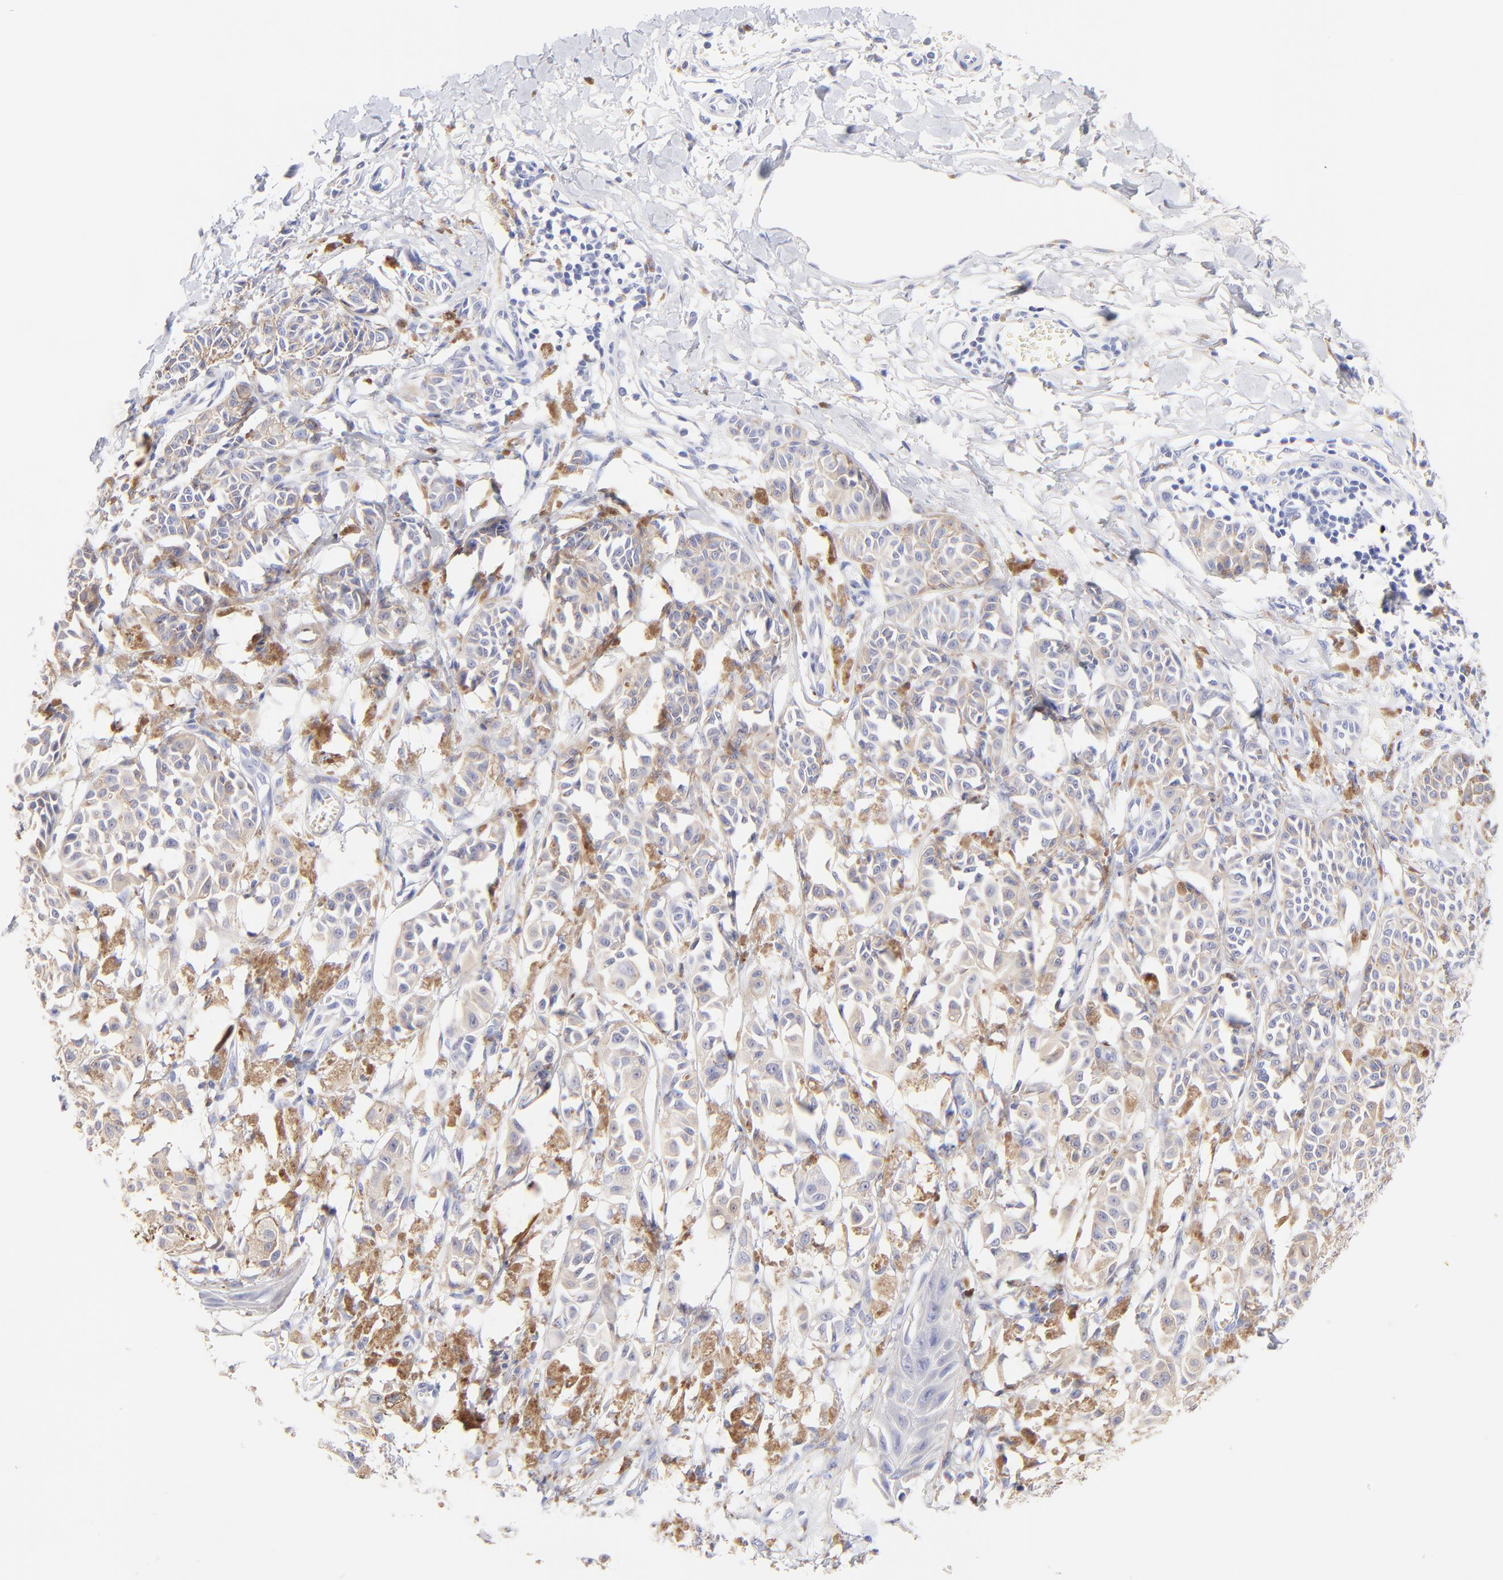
{"staining": {"intensity": "weak", "quantity": "25%-75%", "location": "cytoplasmic/membranous"}, "tissue": "melanoma", "cell_type": "Tumor cells", "image_type": "cancer", "snomed": [{"axis": "morphology", "description": "Malignant melanoma, NOS"}, {"axis": "topography", "description": "Skin"}], "caption": "Malignant melanoma was stained to show a protein in brown. There is low levels of weak cytoplasmic/membranous expression in approximately 25%-75% of tumor cells. The staining was performed using DAB to visualize the protein expression in brown, while the nuclei were stained in blue with hematoxylin (Magnification: 20x).", "gene": "RAB3A", "patient": {"sex": "male", "age": 76}}